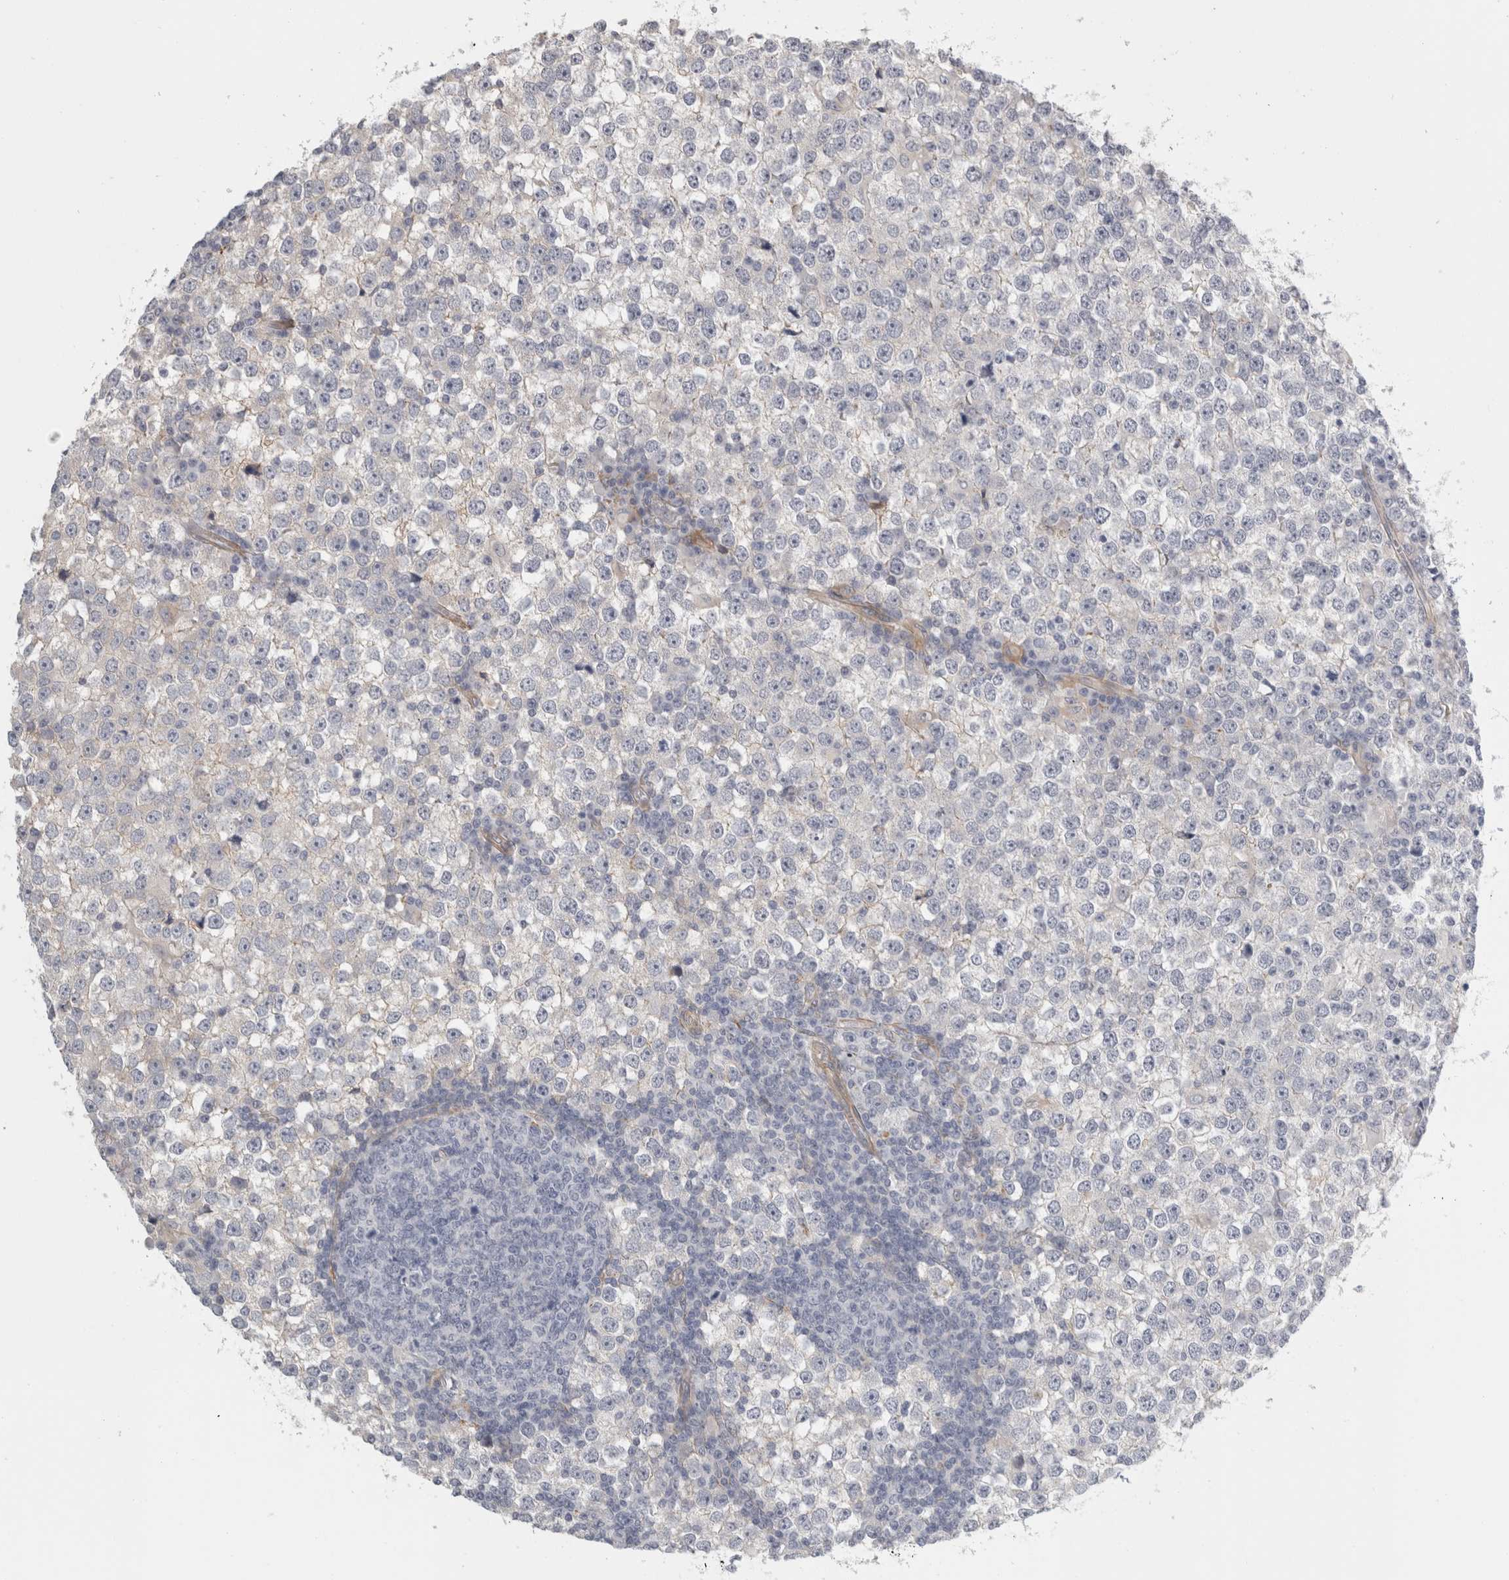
{"staining": {"intensity": "negative", "quantity": "none", "location": "none"}, "tissue": "testis cancer", "cell_type": "Tumor cells", "image_type": "cancer", "snomed": [{"axis": "morphology", "description": "Seminoma, NOS"}, {"axis": "topography", "description": "Testis"}], "caption": "IHC of seminoma (testis) exhibits no staining in tumor cells. (DAB (3,3'-diaminobenzidine) immunohistochemistry (IHC) with hematoxylin counter stain).", "gene": "FBLIM1", "patient": {"sex": "male", "age": 65}}